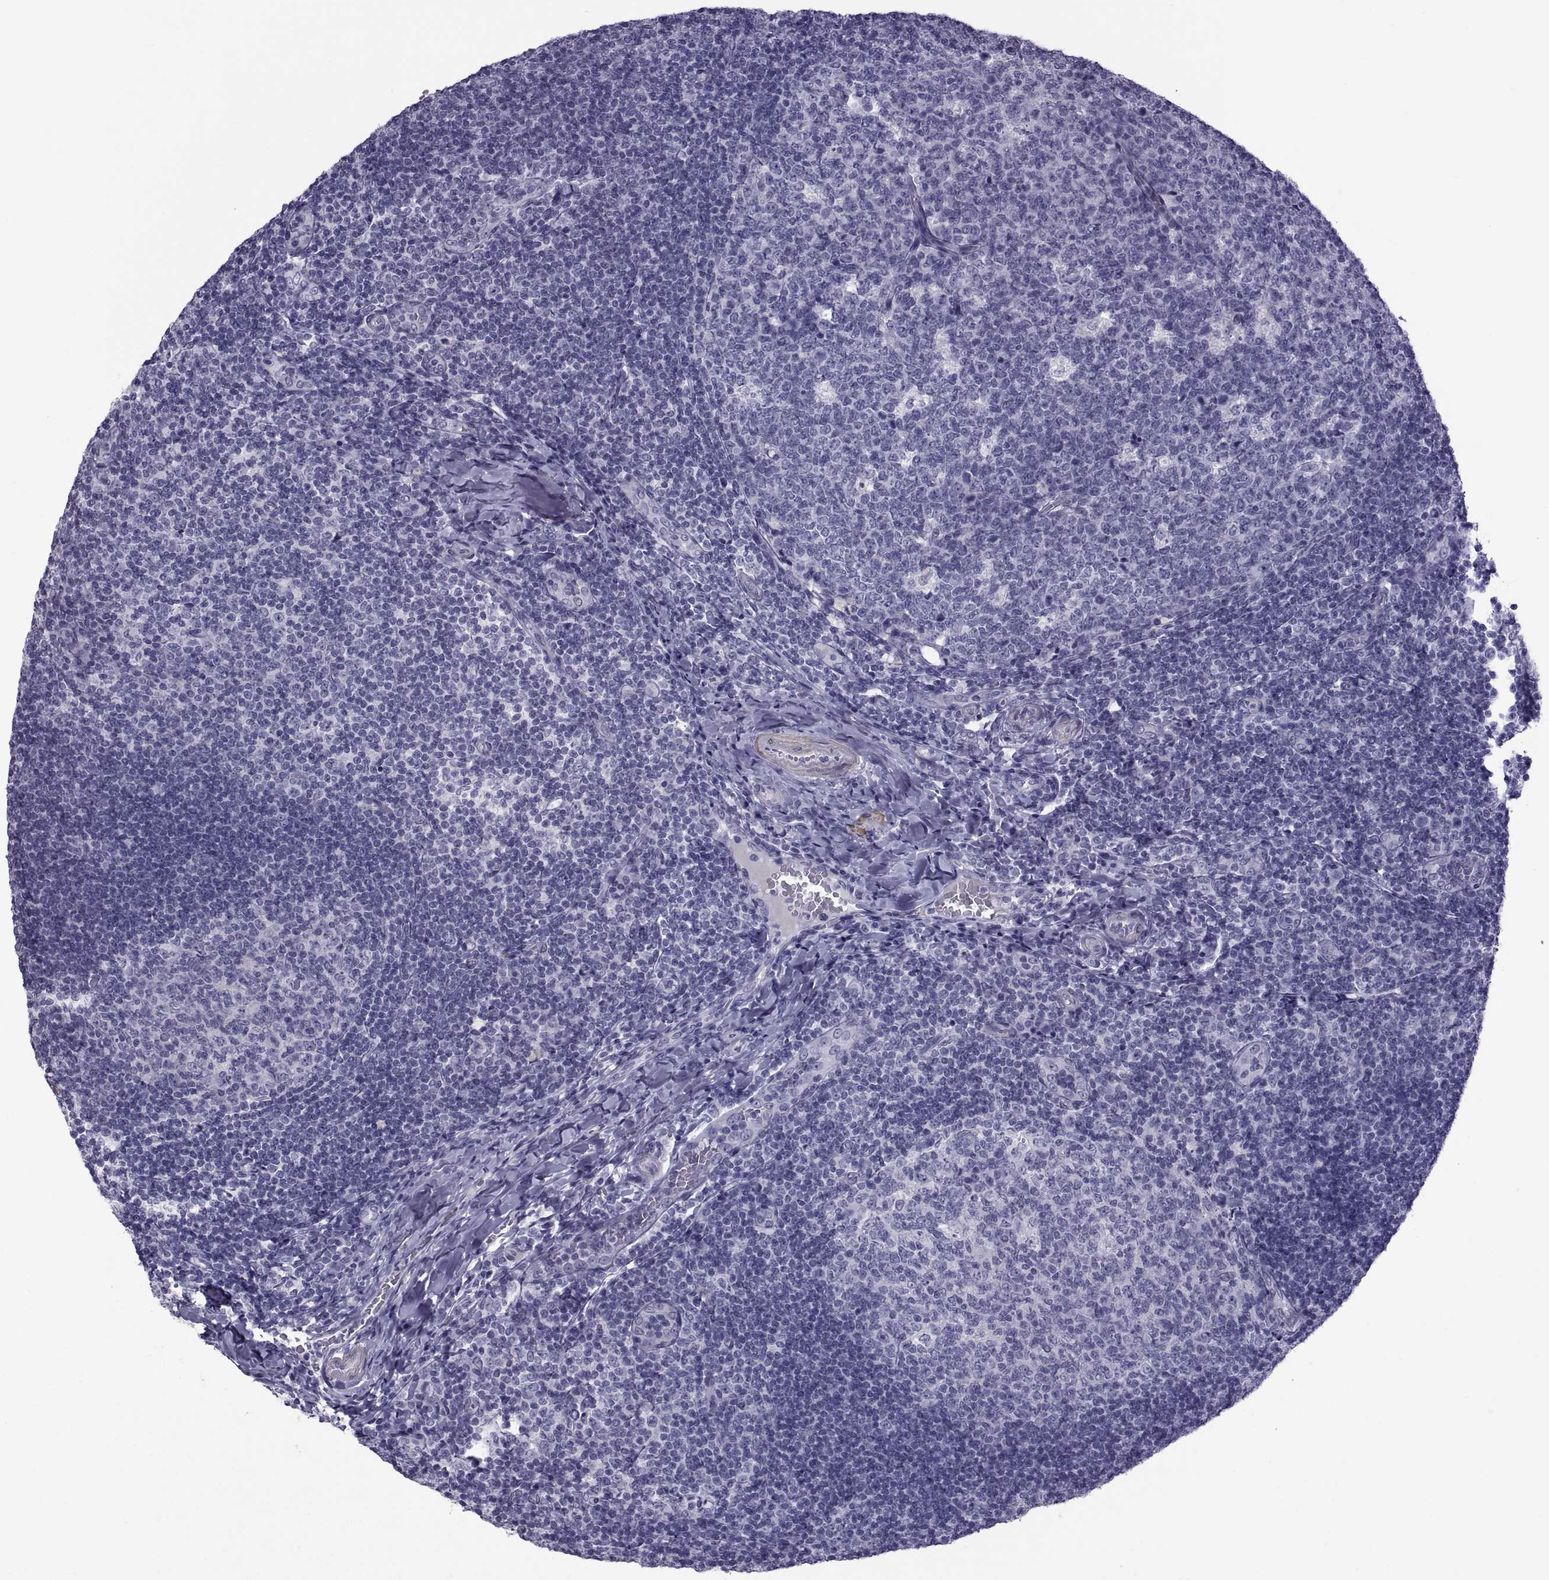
{"staining": {"intensity": "negative", "quantity": "none", "location": "none"}, "tissue": "tonsil", "cell_type": "Germinal center cells", "image_type": "normal", "snomed": [{"axis": "morphology", "description": "Normal tissue, NOS"}, {"axis": "topography", "description": "Tonsil"}], "caption": "The histopathology image demonstrates no staining of germinal center cells in benign tonsil.", "gene": "MAGEB1", "patient": {"sex": "male", "age": 17}}